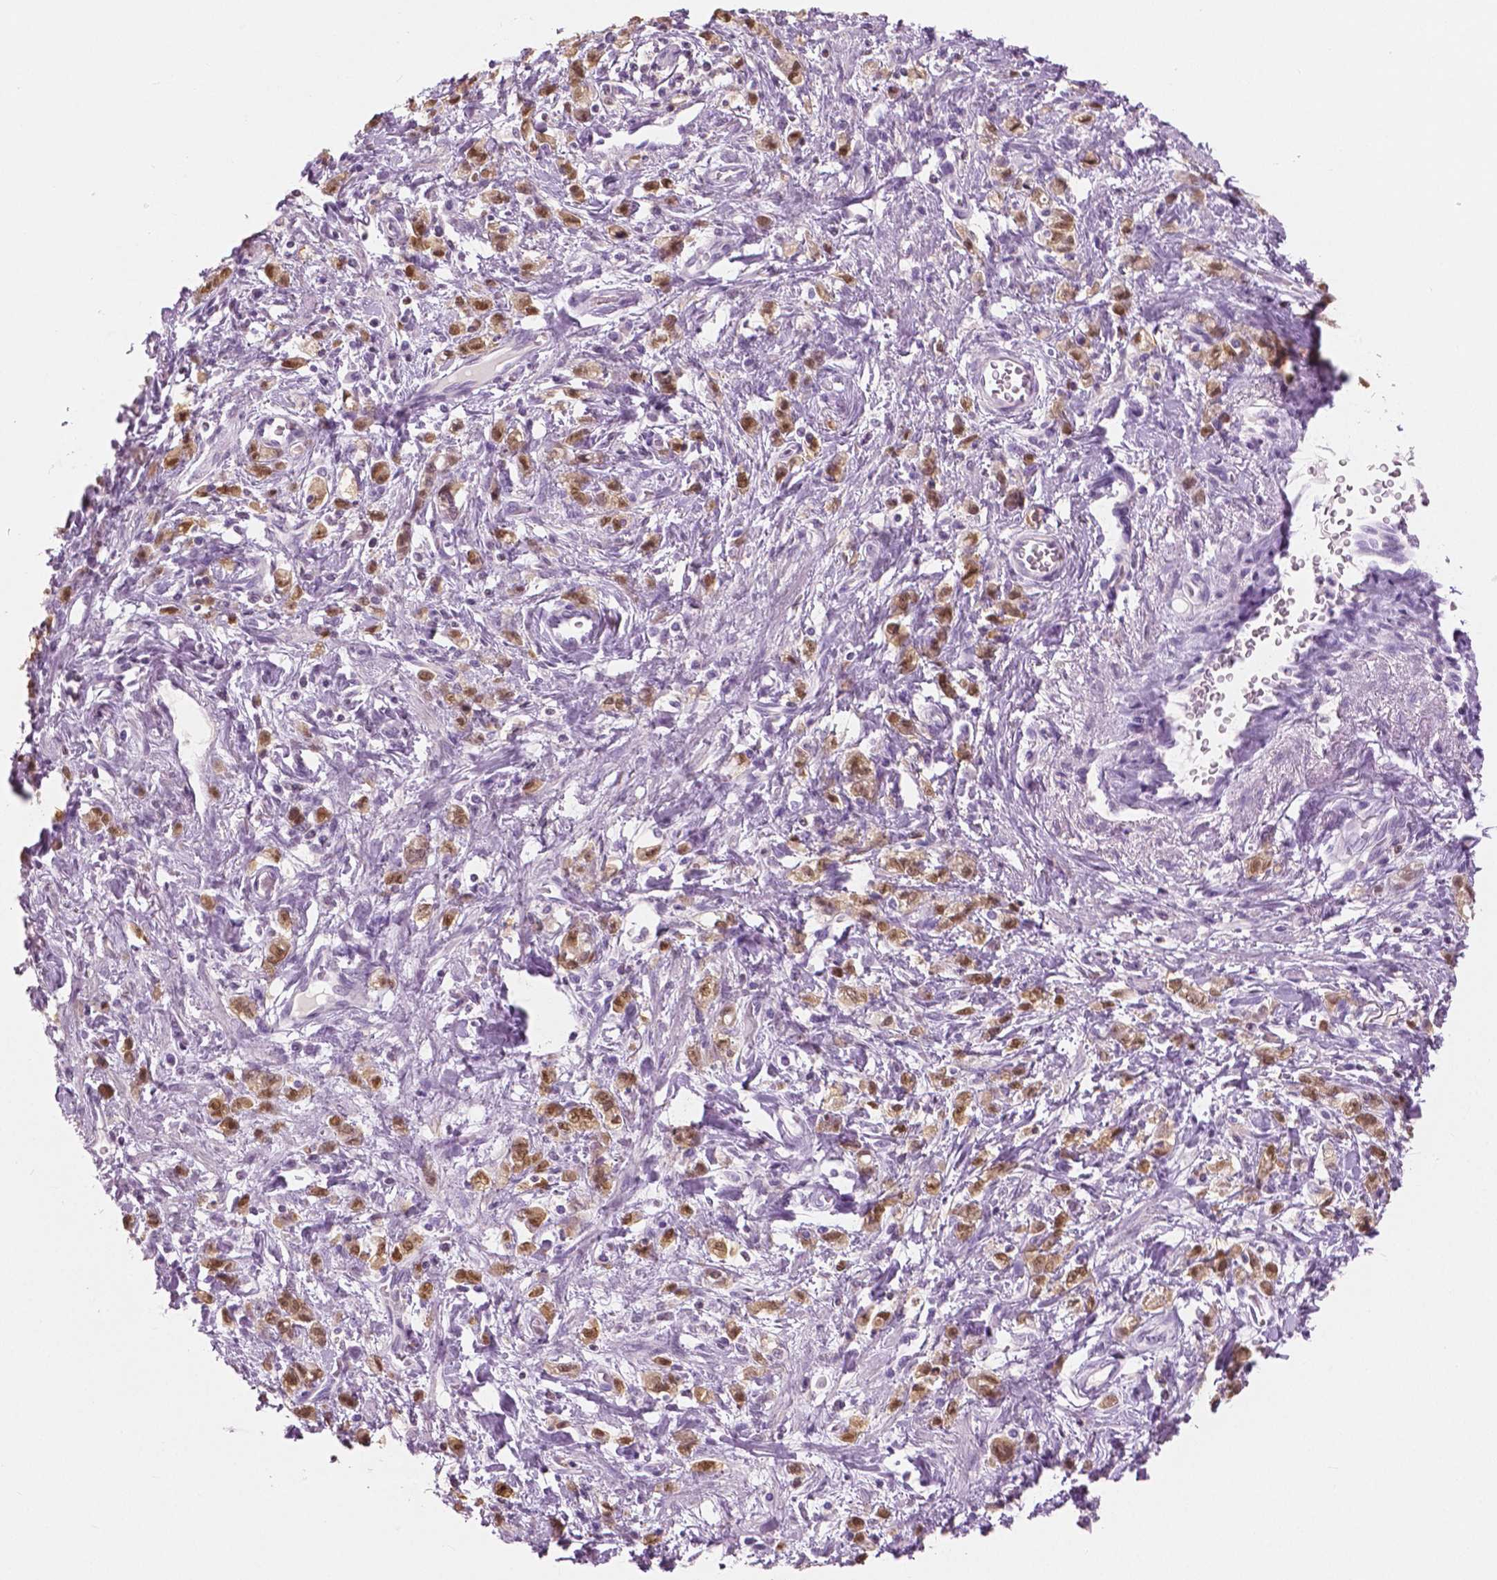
{"staining": {"intensity": "moderate", "quantity": ">75%", "location": "cytoplasmic/membranous"}, "tissue": "stomach cancer", "cell_type": "Tumor cells", "image_type": "cancer", "snomed": [{"axis": "morphology", "description": "Adenocarcinoma, NOS"}, {"axis": "topography", "description": "Stomach"}], "caption": "A brown stain shows moderate cytoplasmic/membranous positivity of a protein in human adenocarcinoma (stomach) tumor cells. (IHC, brightfield microscopy, high magnification).", "gene": "GALM", "patient": {"sex": "male", "age": 77}}